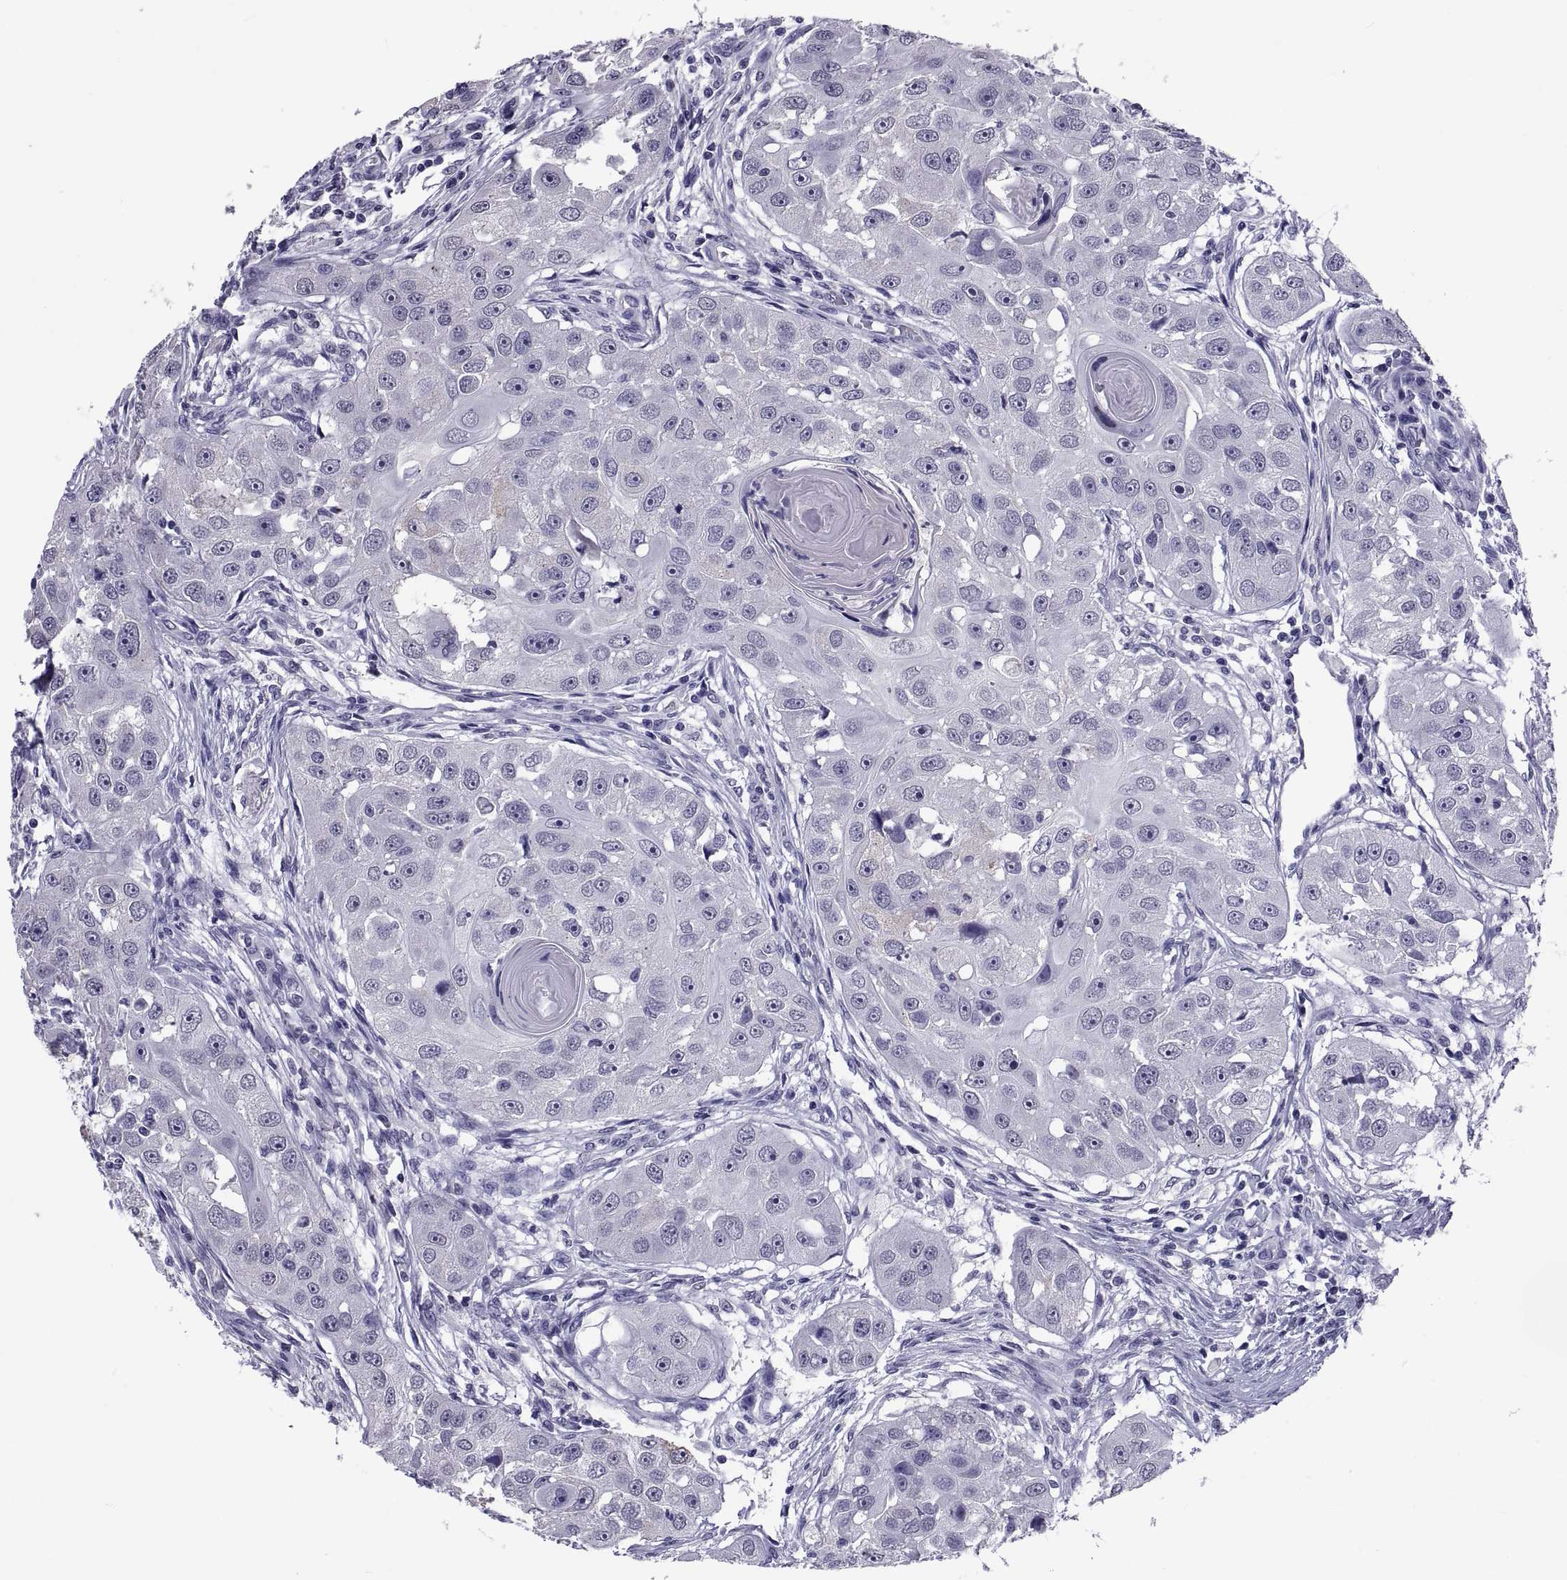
{"staining": {"intensity": "negative", "quantity": "none", "location": "none"}, "tissue": "head and neck cancer", "cell_type": "Tumor cells", "image_type": "cancer", "snomed": [{"axis": "morphology", "description": "Squamous cell carcinoma, NOS"}, {"axis": "topography", "description": "Head-Neck"}], "caption": "Tumor cells are negative for brown protein staining in head and neck squamous cell carcinoma.", "gene": "TGFBR3L", "patient": {"sex": "male", "age": 51}}